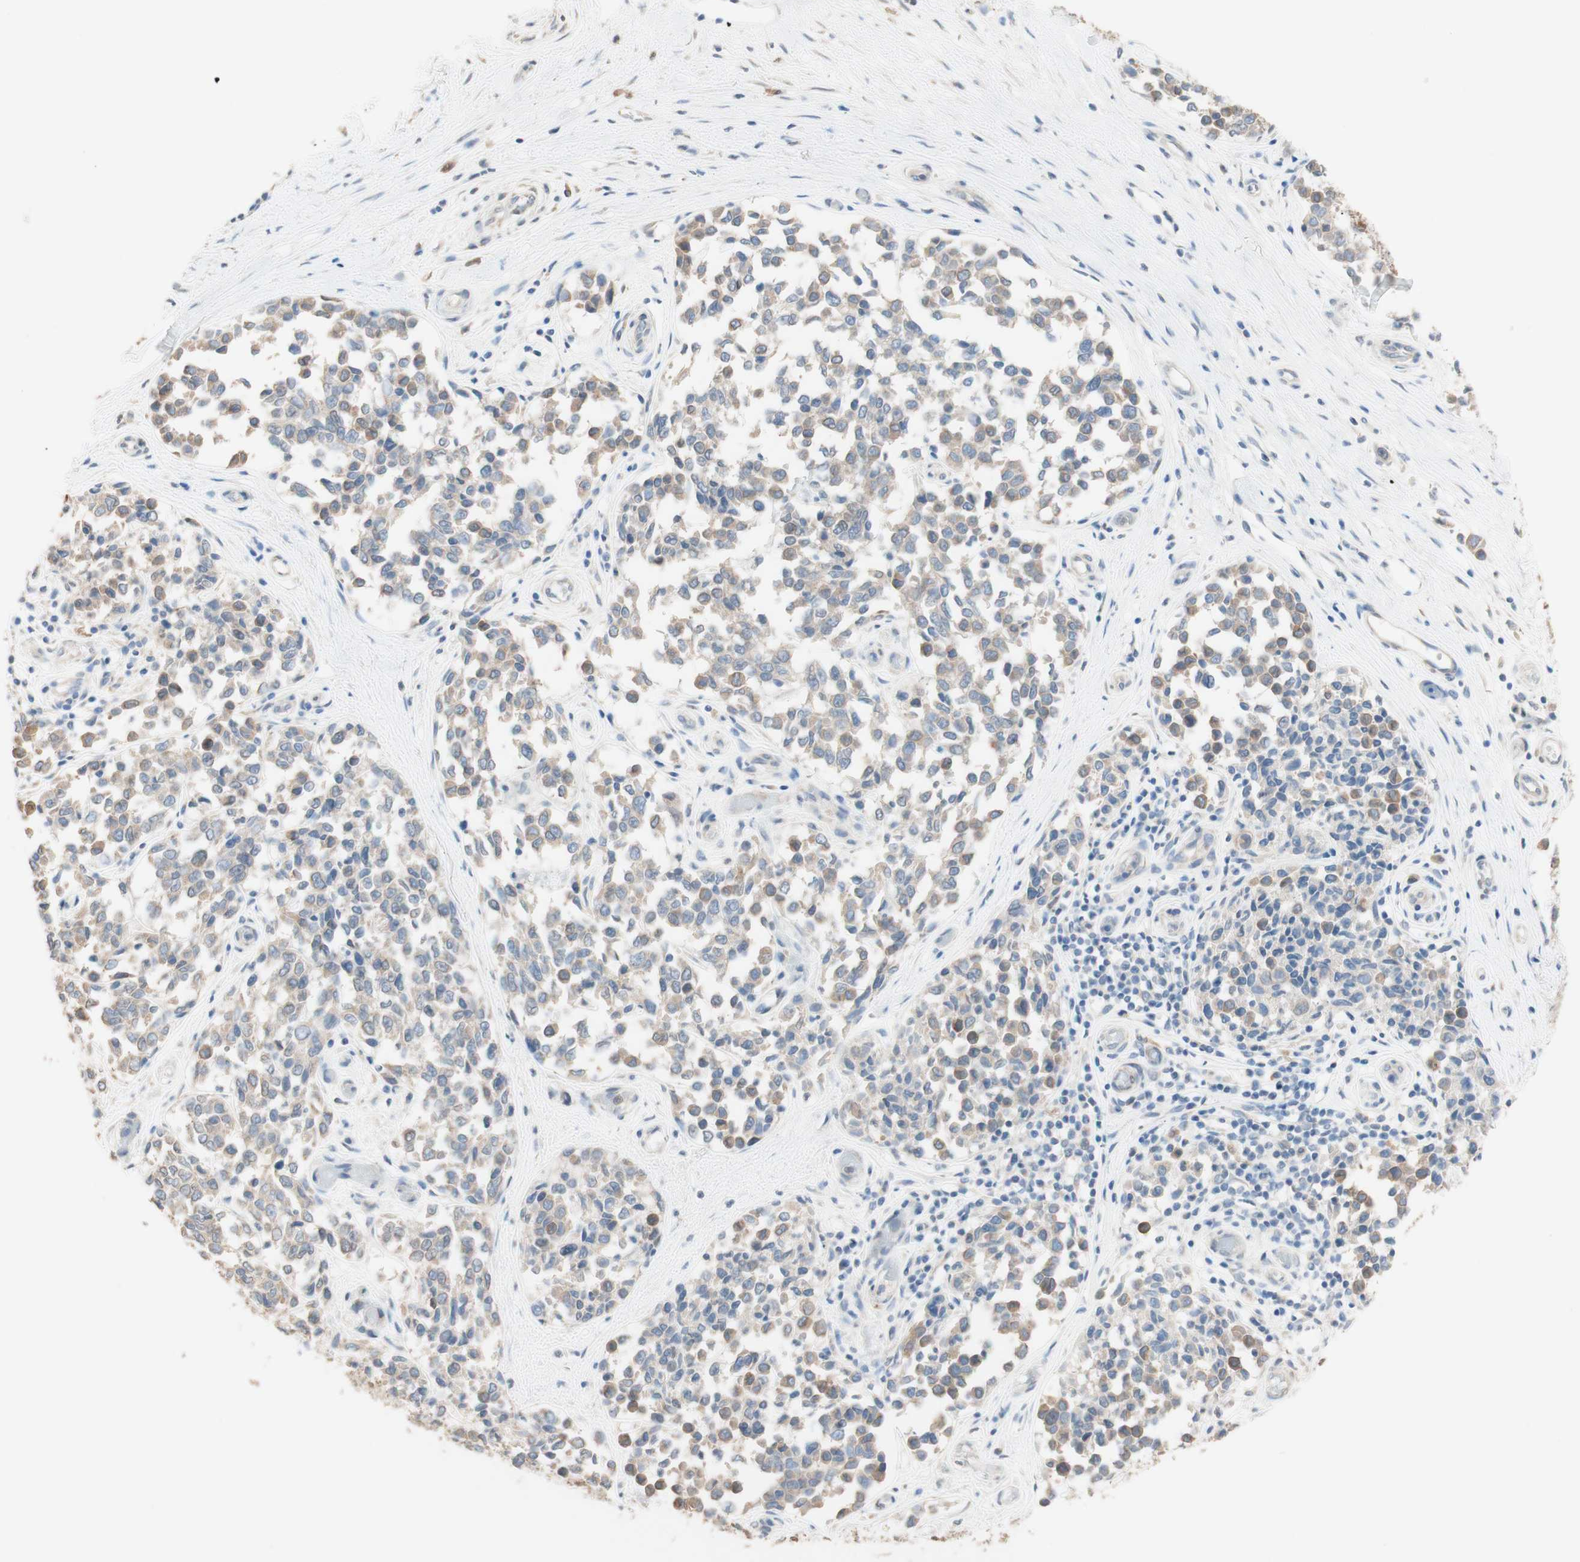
{"staining": {"intensity": "weak", "quantity": "25%-75%", "location": "cytoplasmic/membranous"}, "tissue": "melanoma", "cell_type": "Tumor cells", "image_type": "cancer", "snomed": [{"axis": "morphology", "description": "Malignant melanoma, NOS"}, {"axis": "topography", "description": "Skin"}], "caption": "About 25%-75% of tumor cells in melanoma reveal weak cytoplasmic/membranous protein positivity as visualized by brown immunohistochemical staining.", "gene": "COMT", "patient": {"sex": "female", "age": 64}}